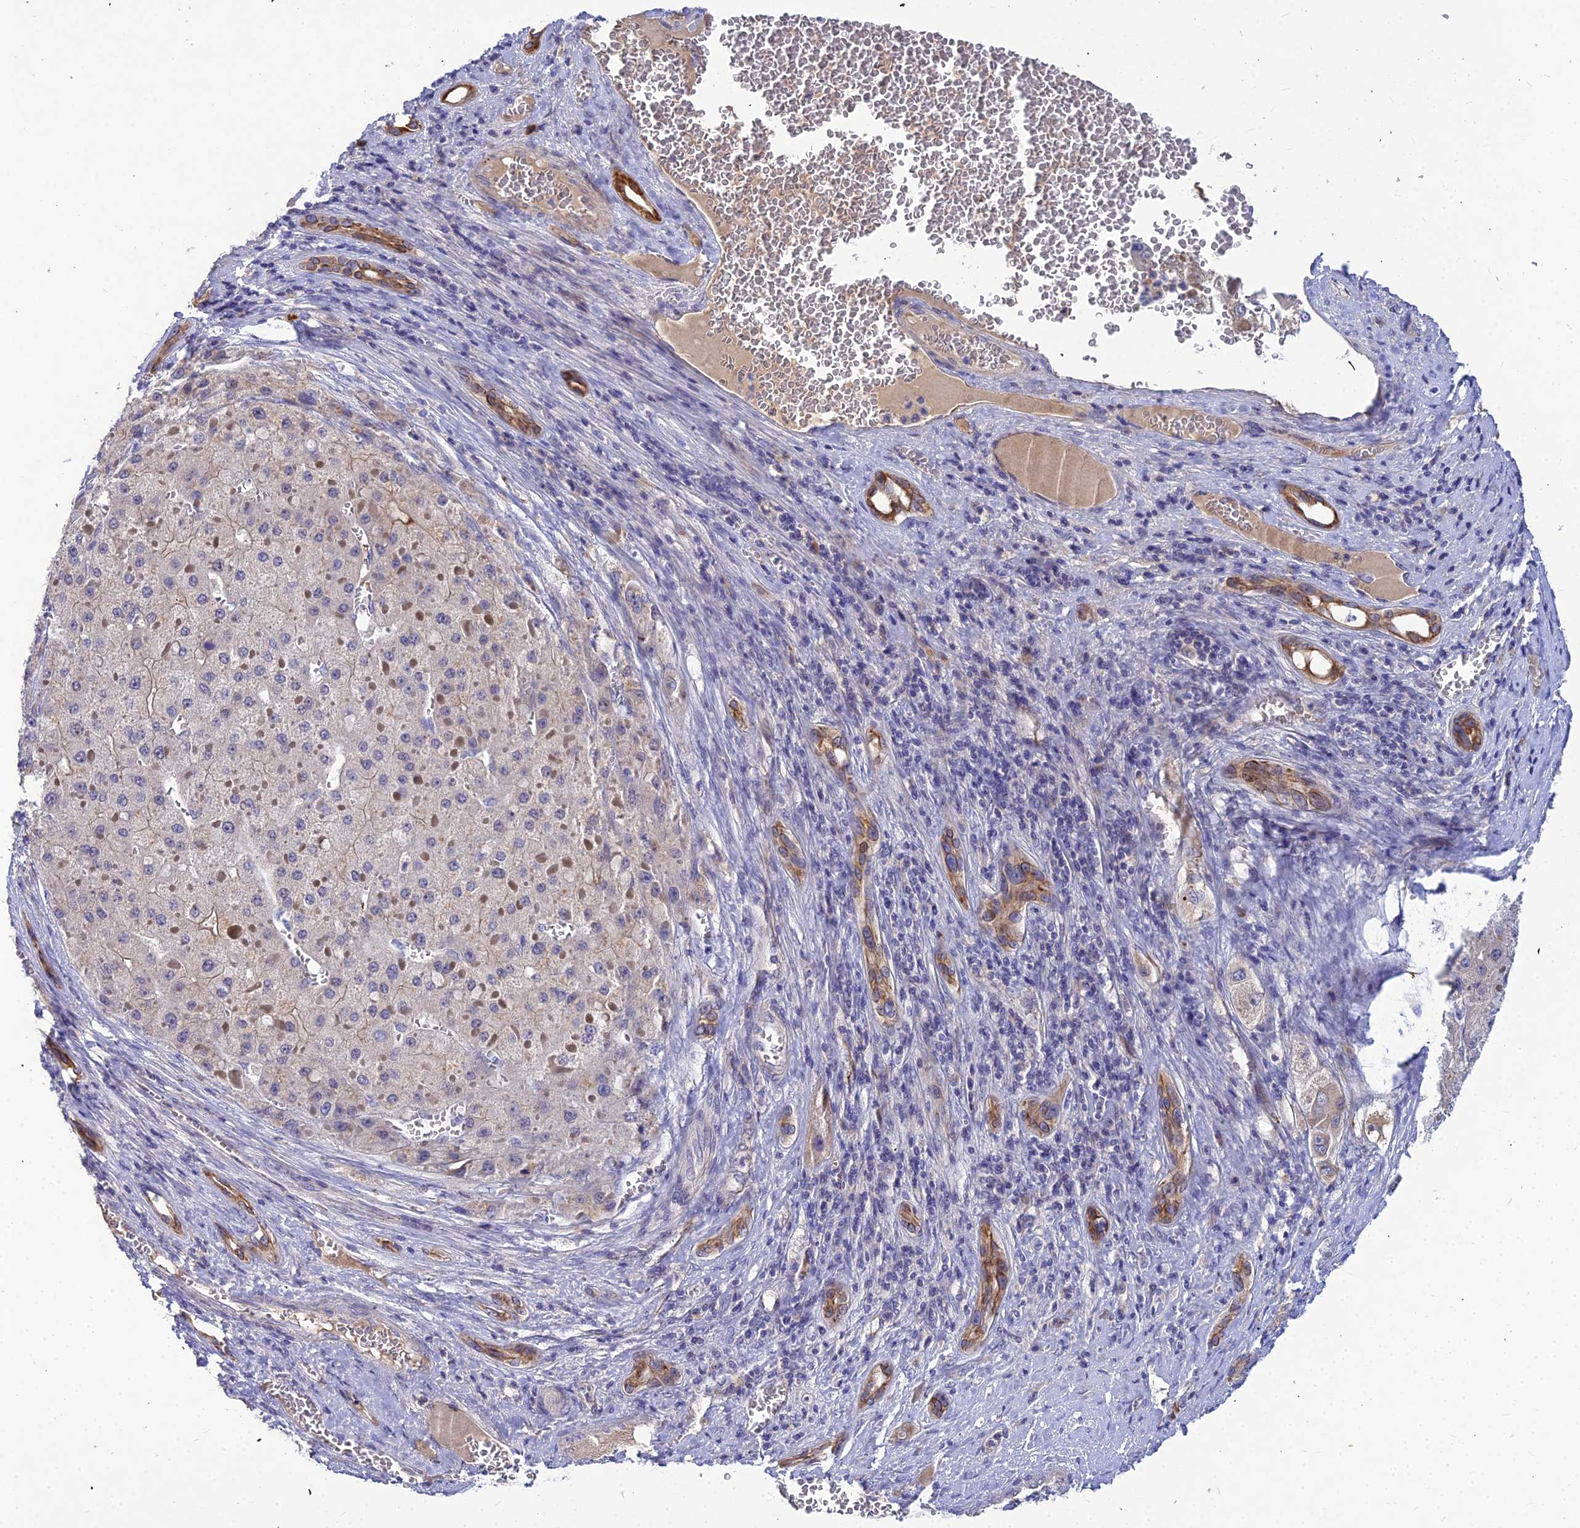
{"staining": {"intensity": "moderate", "quantity": "<25%", "location": "cytoplasmic/membranous"}, "tissue": "liver cancer", "cell_type": "Tumor cells", "image_type": "cancer", "snomed": [{"axis": "morphology", "description": "Carcinoma, Hepatocellular, NOS"}, {"axis": "topography", "description": "Liver"}], "caption": "A brown stain highlights moderate cytoplasmic/membranous expression of a protein in liver cancer tumor cells.", "gene": "DMRTA1", "patient": {"sex": "female", "age": 73}}